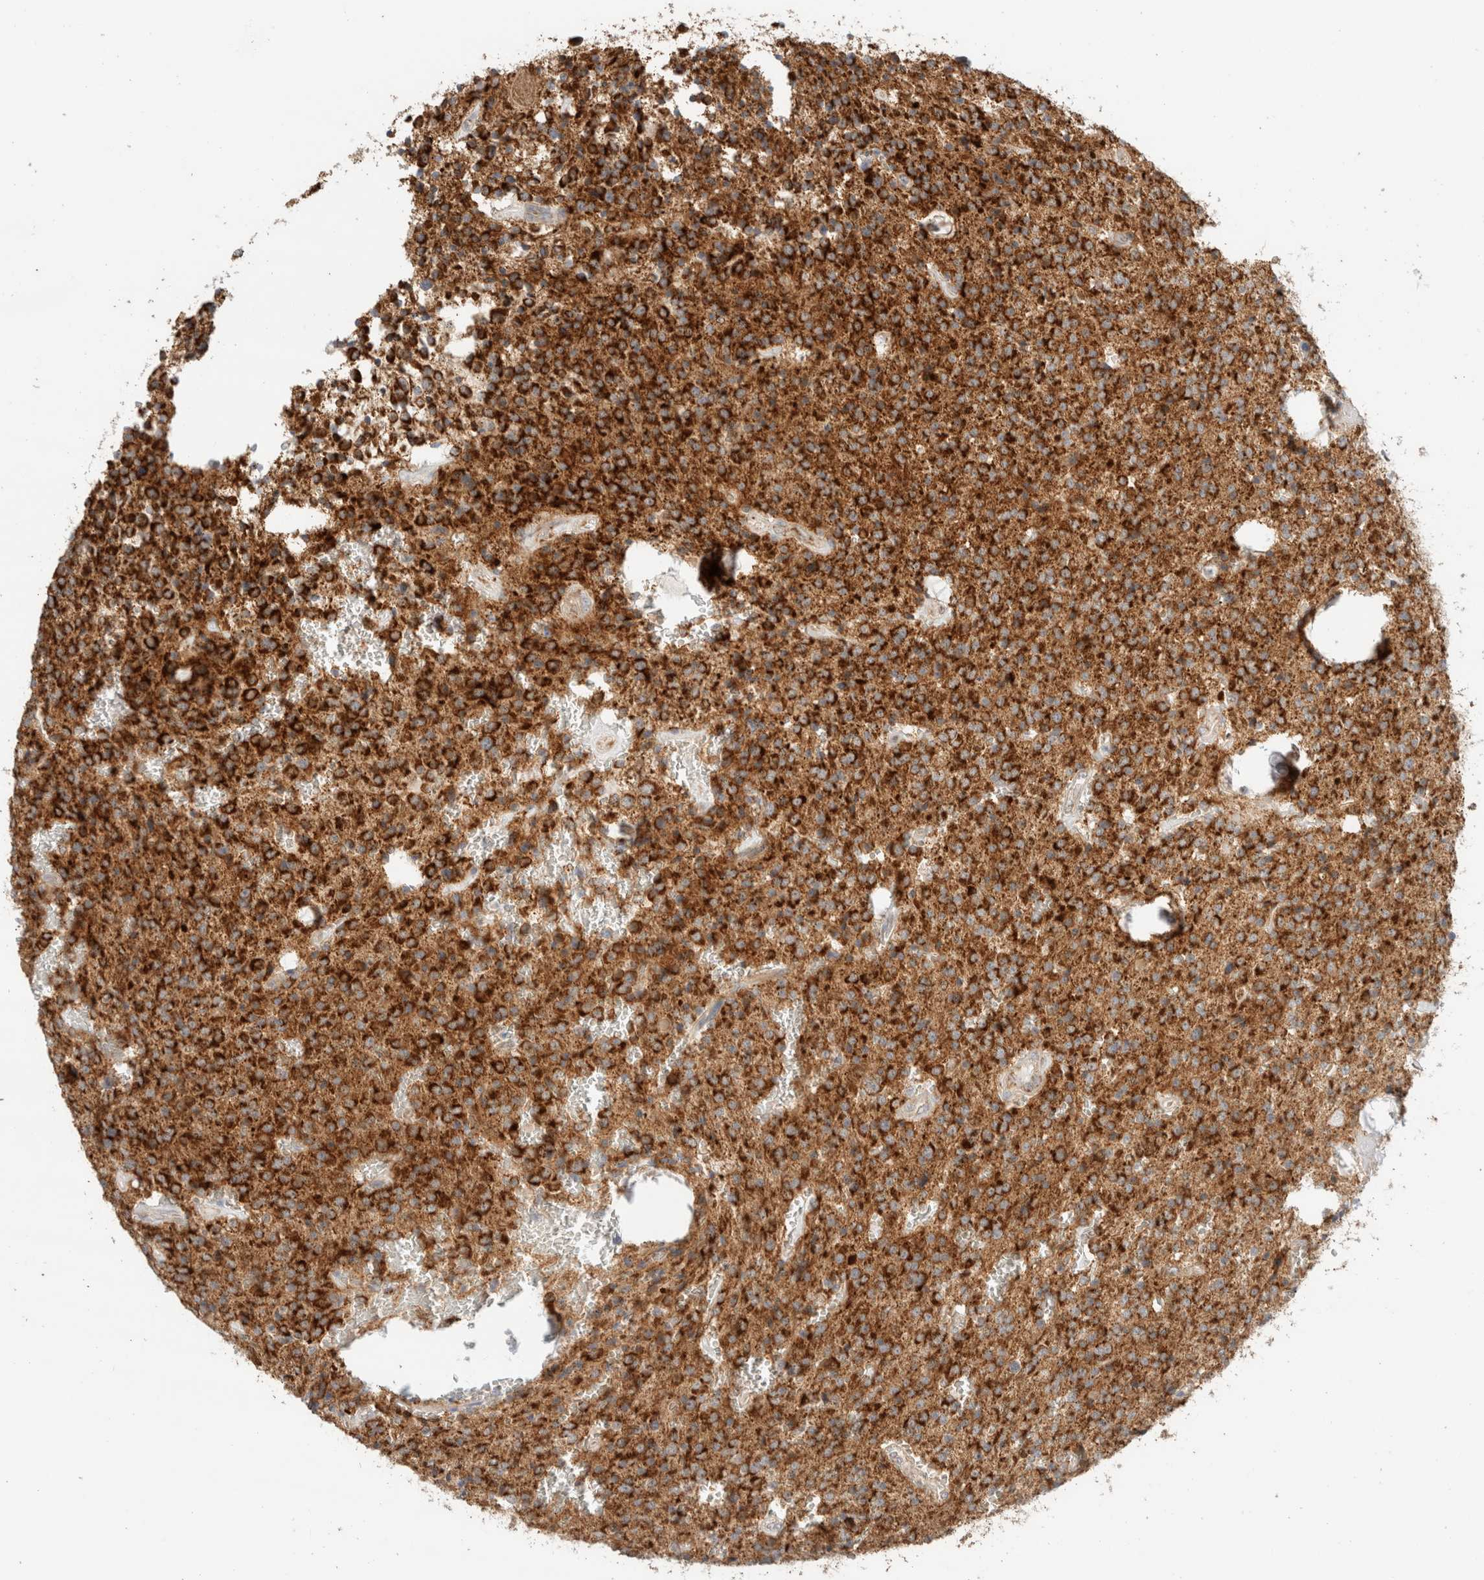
{"staining": {"intensity": "strong", "quantity": ">75%", "location": "cytoplasmic/membranous"}, "tissue": "glioma", "cell_type": "Tumor cells", "image_type": "cancer", "snomed": [{"axis": "morphology", "description": "Glioma, malignant, Low grade"}, {"axis": "topography", "description": "Brain"}], "caption": "This is a photomicrograph of IHC staining of glioma, which shows strong expression in the cytoplasmic/membranous of tumor cells.", "gene": "MRM3", "patient": {"sex": "male", "age": 58}}